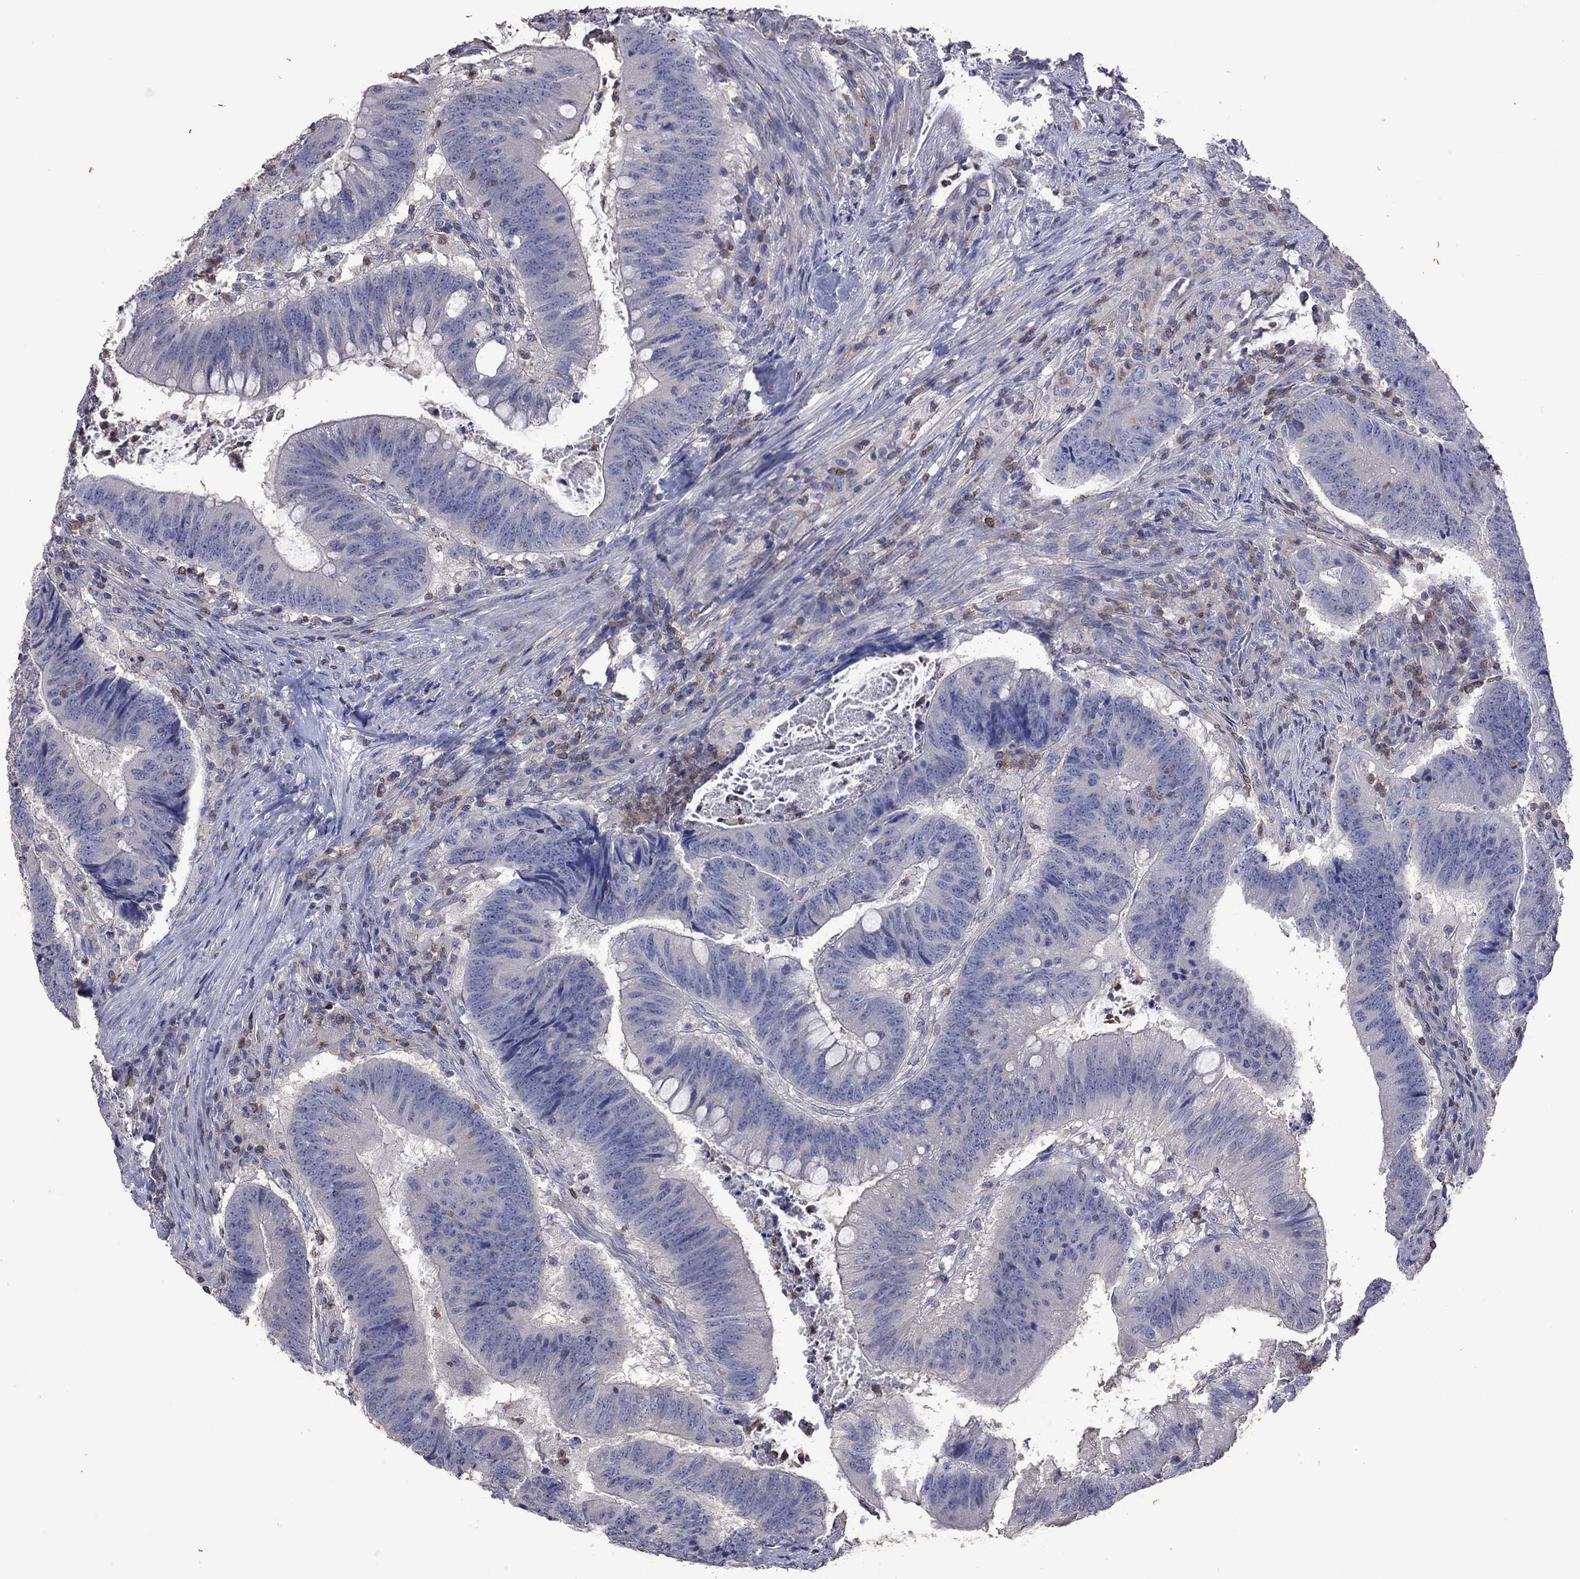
{"staining": {"intensity": "negative", "quantity": "none", "location": "none"}, "tissue": "colorectal cancer", "cell_type": "Tumor cells", "image_type": "cancer", "snomed": [{"axis": "morphology", "description": "Adenocarcinoma, NOS"}, {"axis": "topography", "description": "Colon"}], "caption": "Immunohistochemistry micrograph of neoplastic tissue: colorectal adenocarcinoma stained with DAB (3,3'-diaminobenzidine) demonstrates no significant protein staining in tumor cells.", "gene": "IPCEF1", "patient": {"sex": "female", "age": 87}}